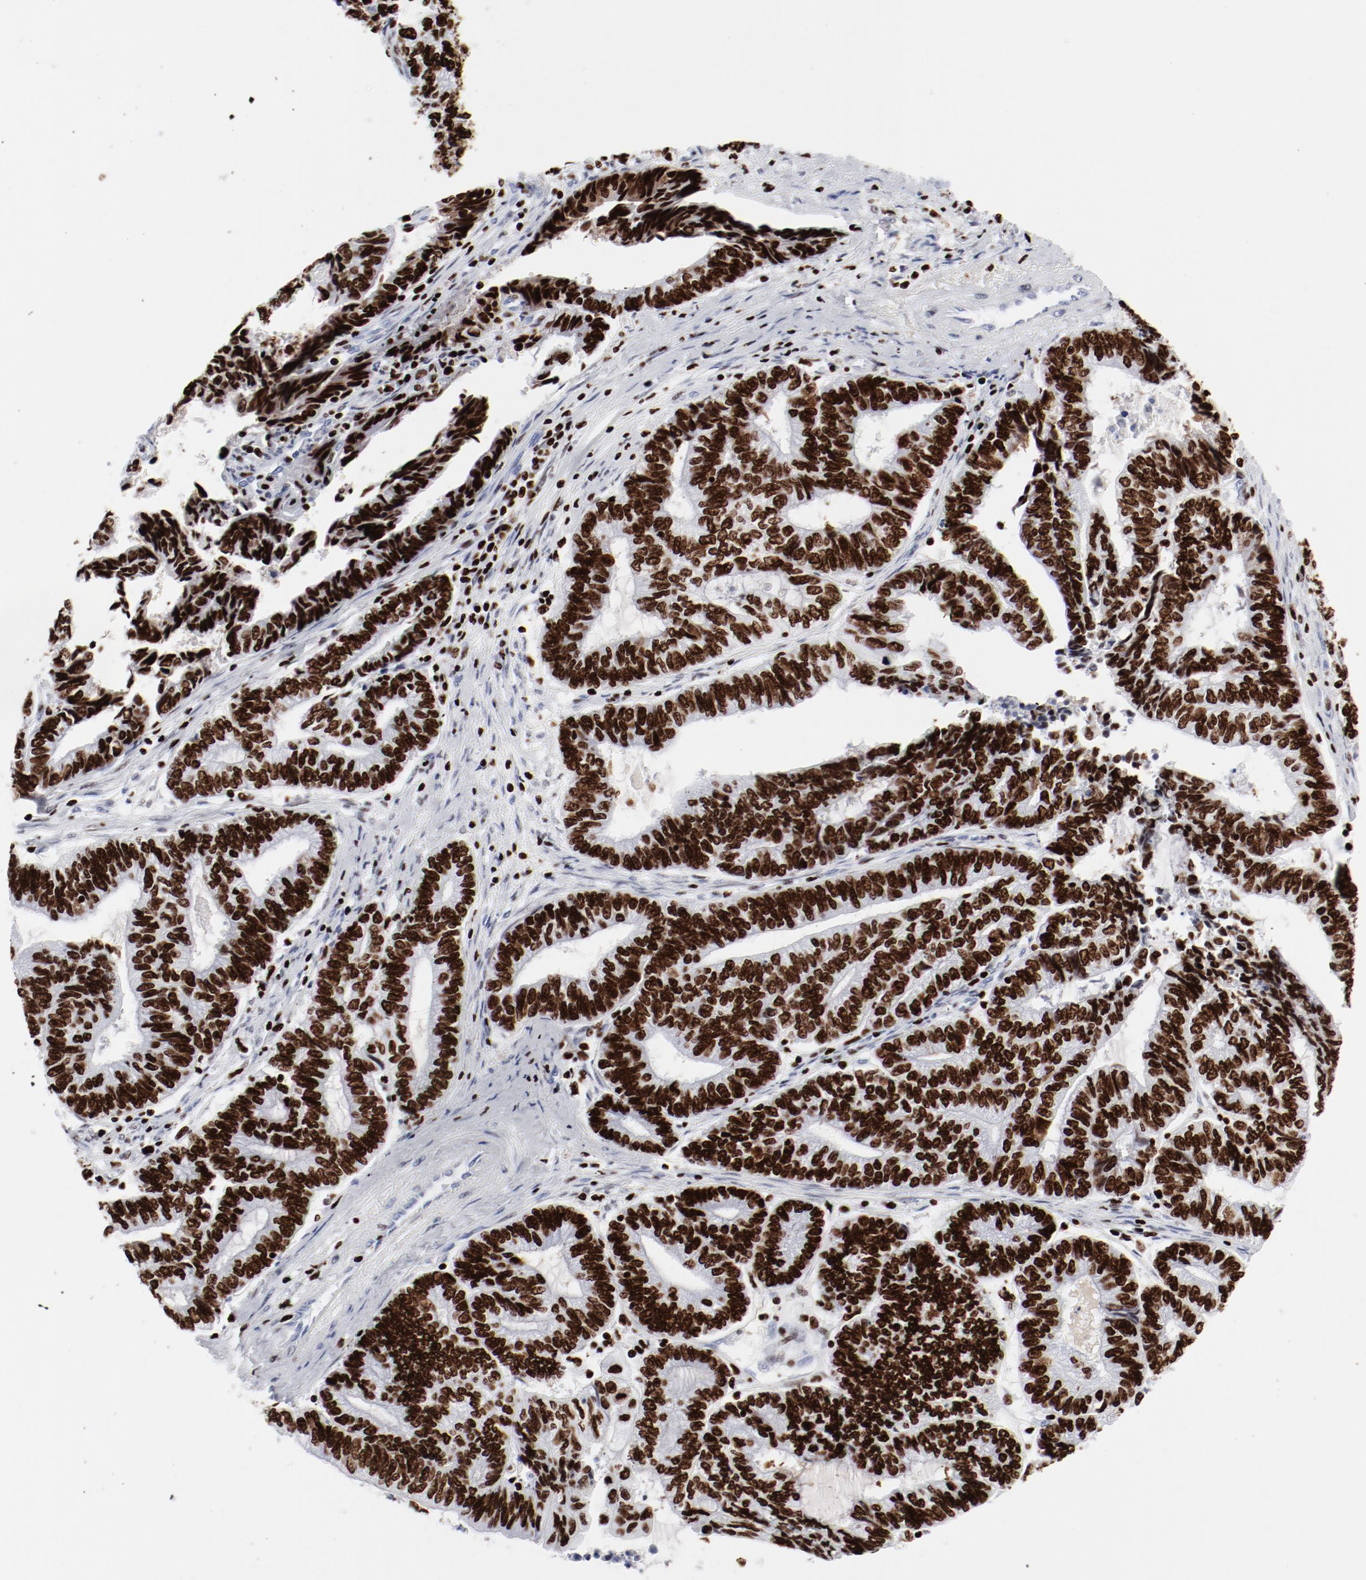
{"staining": {"intensity": "strong", "quantity": ">75%", "location": "nuclear"}, "tissue": "endometrial cancer", "cell_type": "Tumor cells", "image_type": "cancer", "snomed": [{"axis": "morphology", "description": "Adenocarcinoma, NOS"}, {"axis": "topography", "description": "Uterus"}, {"axis": "topography", "description": "Endometrium"}], "caption": "A high-resolution histopathology image shows IHC staining of endometrial cancer (adenocarcinoma), which exhibits strong nuclear expression in approximately >75% of tumor cells. The staining is performed using DAB brown chromogen to label protein expression. The nuclei are counter-stained blue using hematoxylin.", "gene": "SMARCC2", "patient": {"sex": "female", "age": 70}}